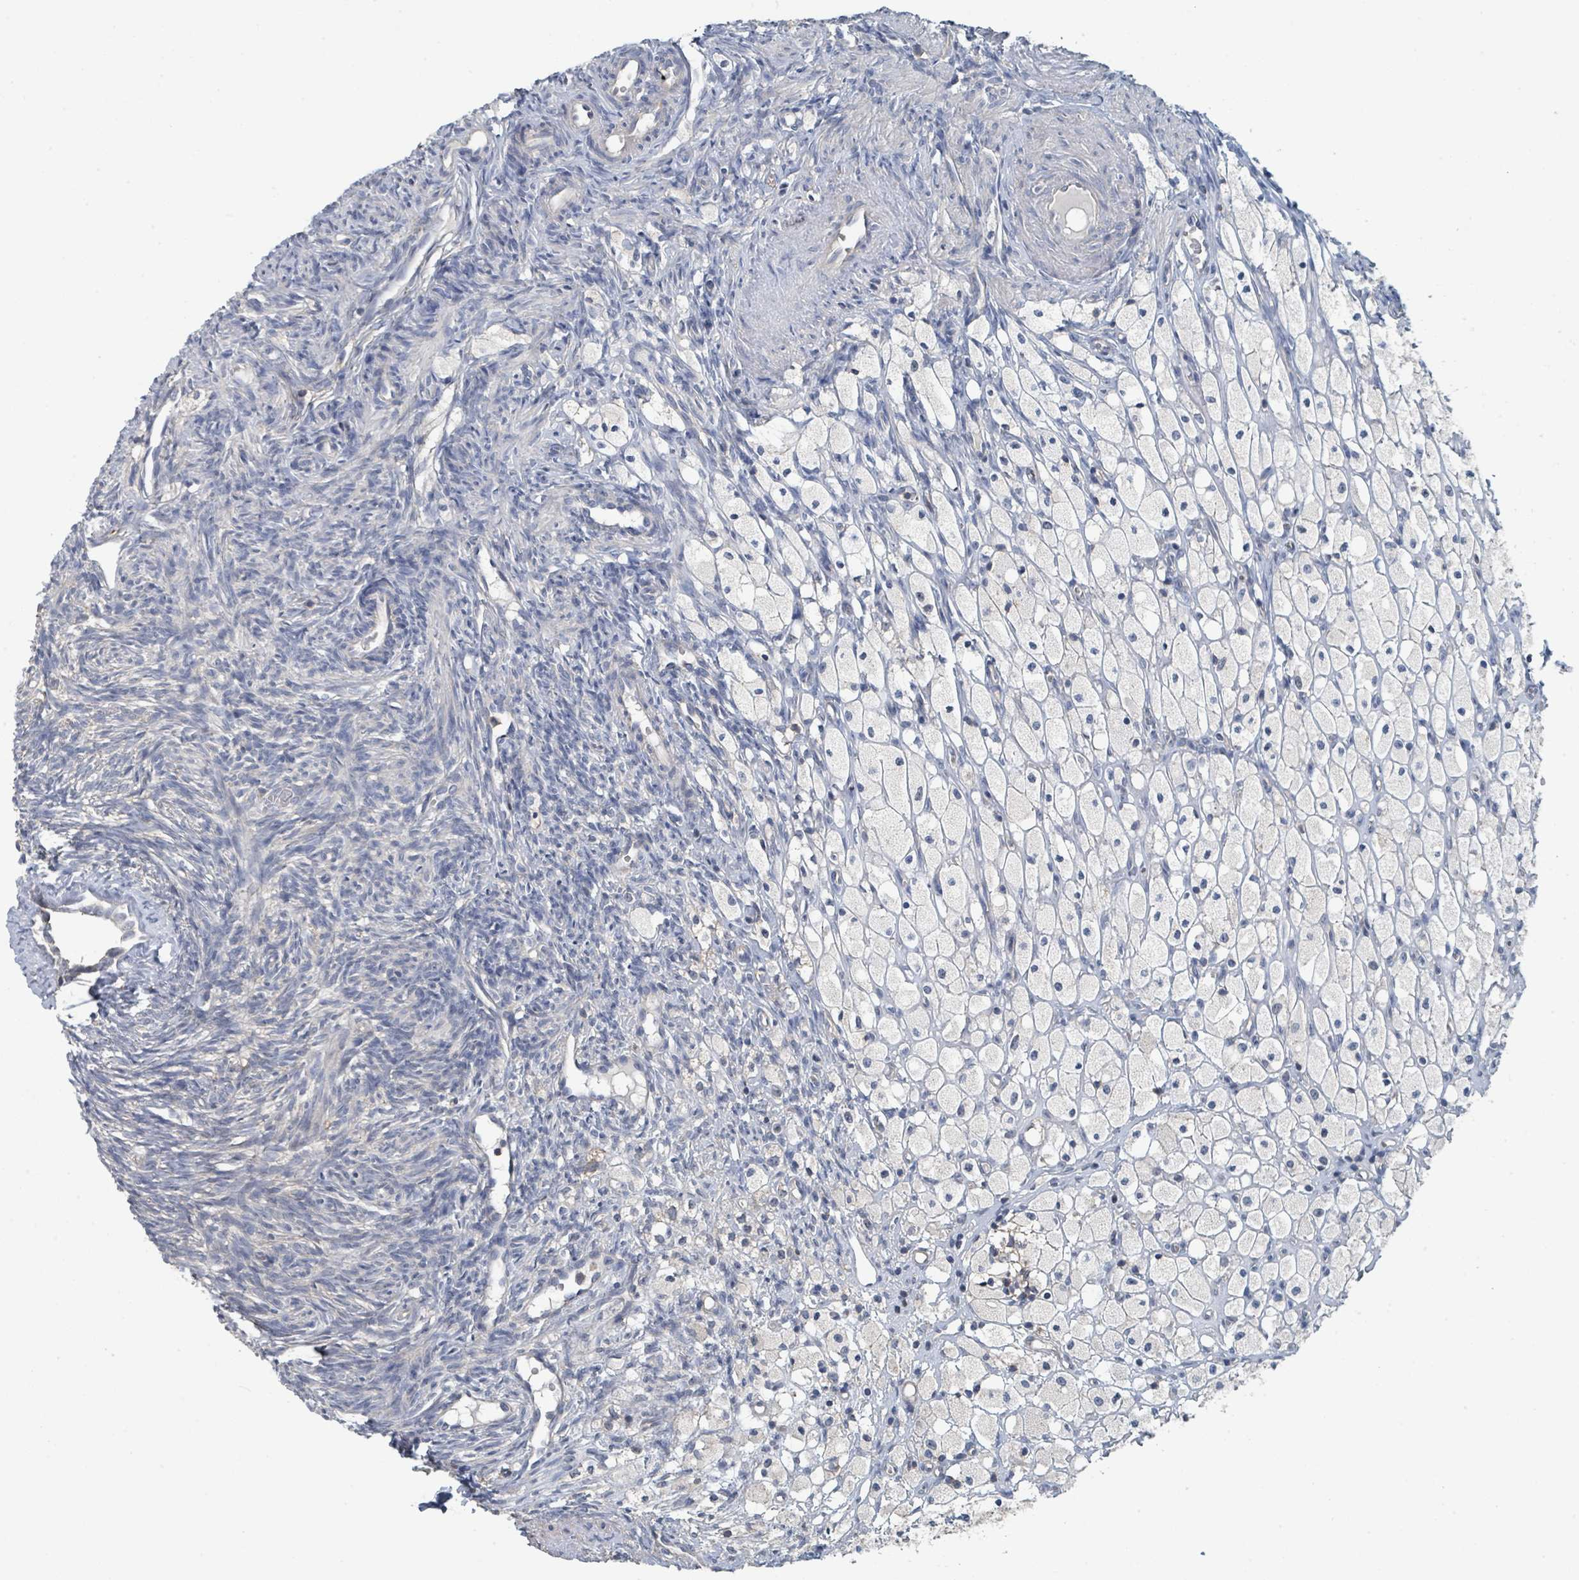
{"staining": {"intensity": "weak", "quantity": ">75%", "location": "cytoplasmic/membranous"}, "tissue": "ovary", "cell_type": "Follicle cells", "image_type": "normal", "snomed": [{"axis": "morphology", "description": "Normal tissue, NOS"}, {"axis": "topography", "description": "Ovary"}], "caption": "A histopathology image showing weak cytoplasmic/membranous staining in approximately >75% of follicle cells in normal ovary, as visualized by brown immunohistochemical staining.", "gene": "LRRC42", "patient": {"sex": "female", "age": 51}}